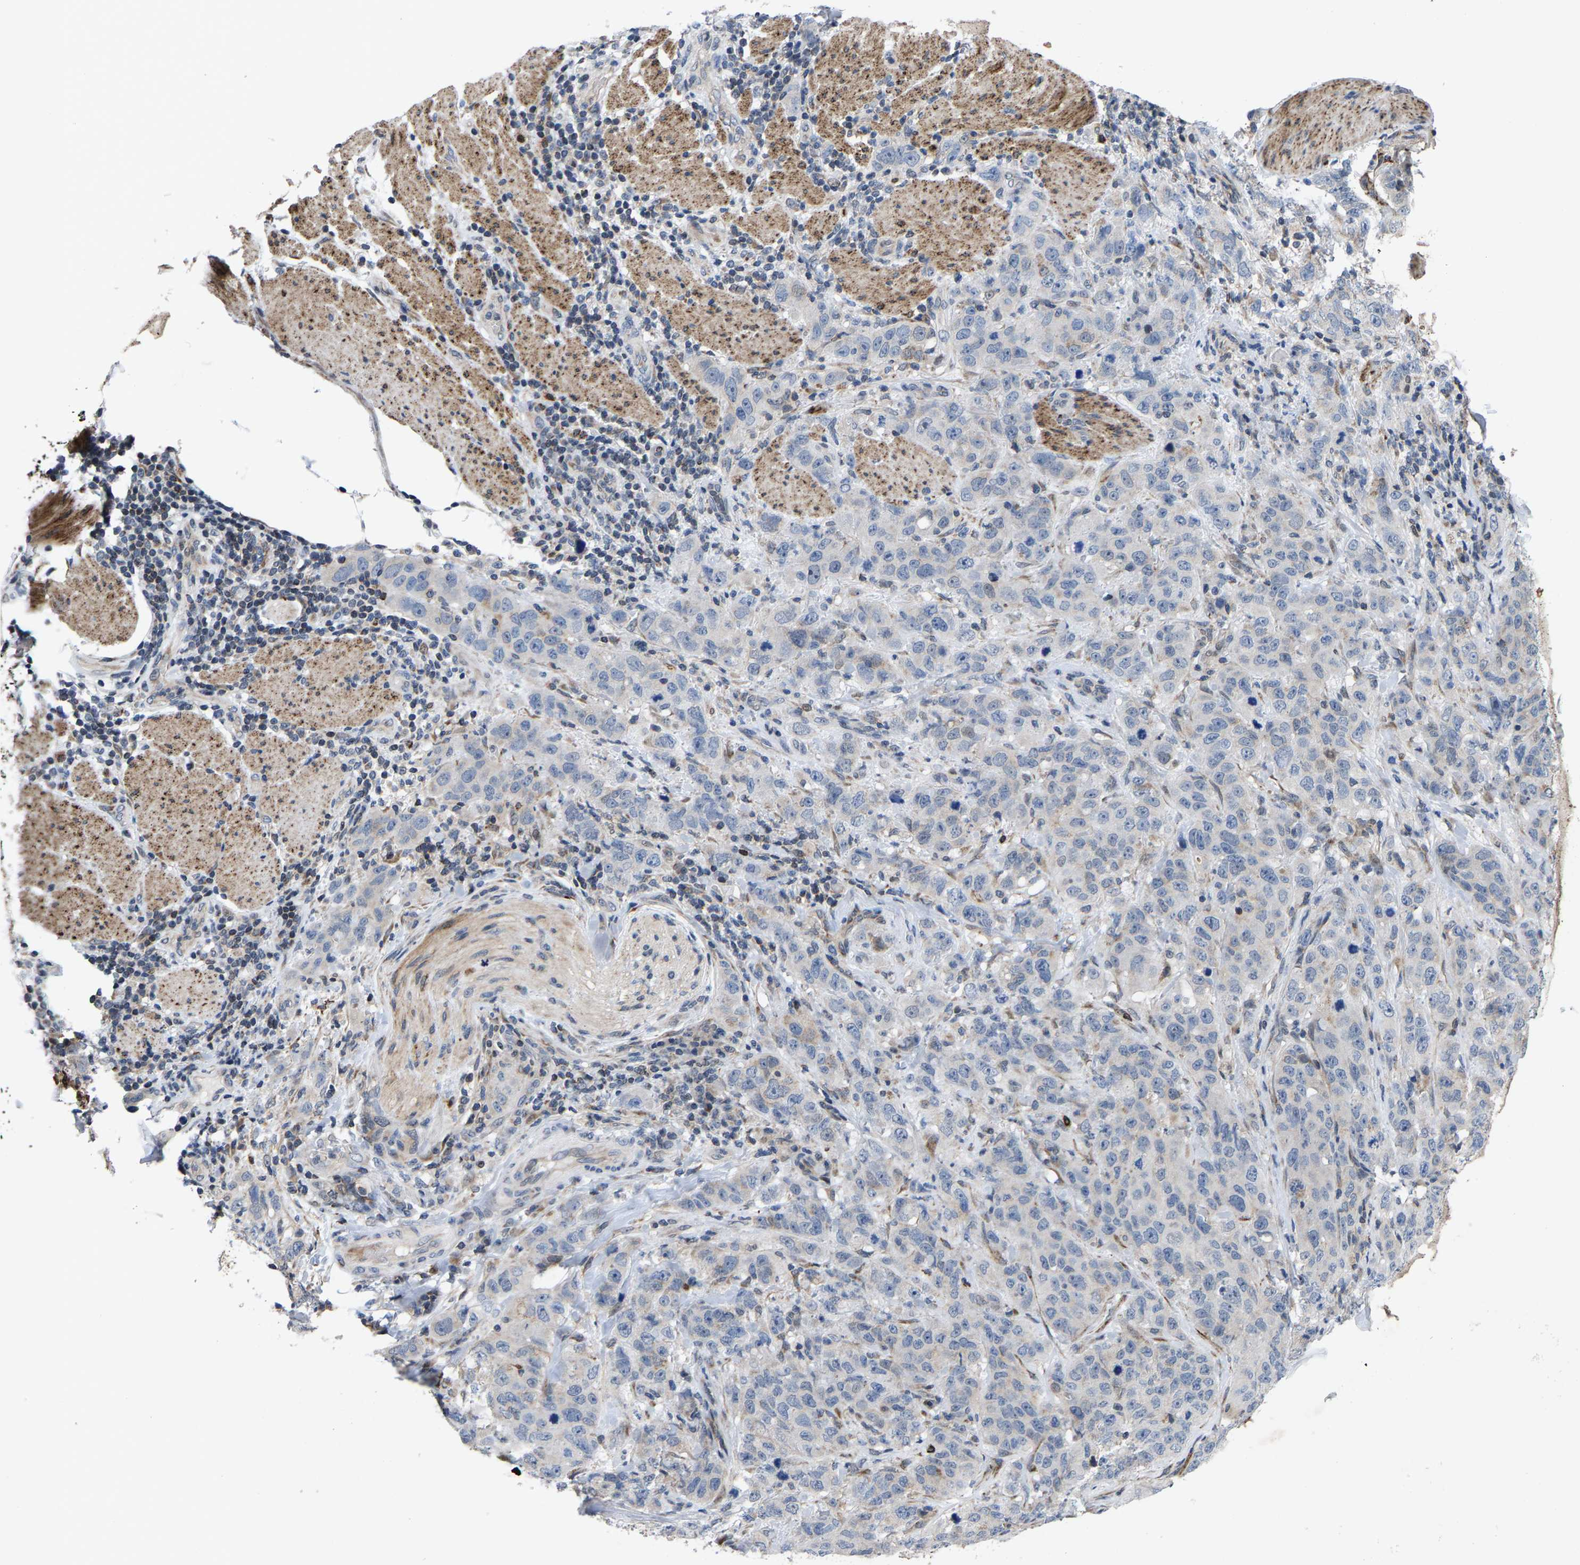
{"staining": {"intensity": "negative", "quantity": "none", "location": "none"}, "tissue": "stomach cancer", "cell_type": "Tumor cells", "image_type": "cancer", "snomed": [{"axis": "morphology", "description": "Adenocarcinoma, NOS"}, {"axis": "topography", "description": "Stomach"}], "caption": "High magnification brightfield microscopy of adenocarcinoma (stomach) stained with DAB (brown) and counterstained with hematoxylin (blue): tumor cells show no significant positivity. (Stains: DAB (3,3'-diaminobenzidine) immunohistochemistry with hematoxylin counter stain, Microscopy: brightfield microscopy at high magnification).", "gene": "TDRKH", "patient": {"sex": "male", "age": 48}}